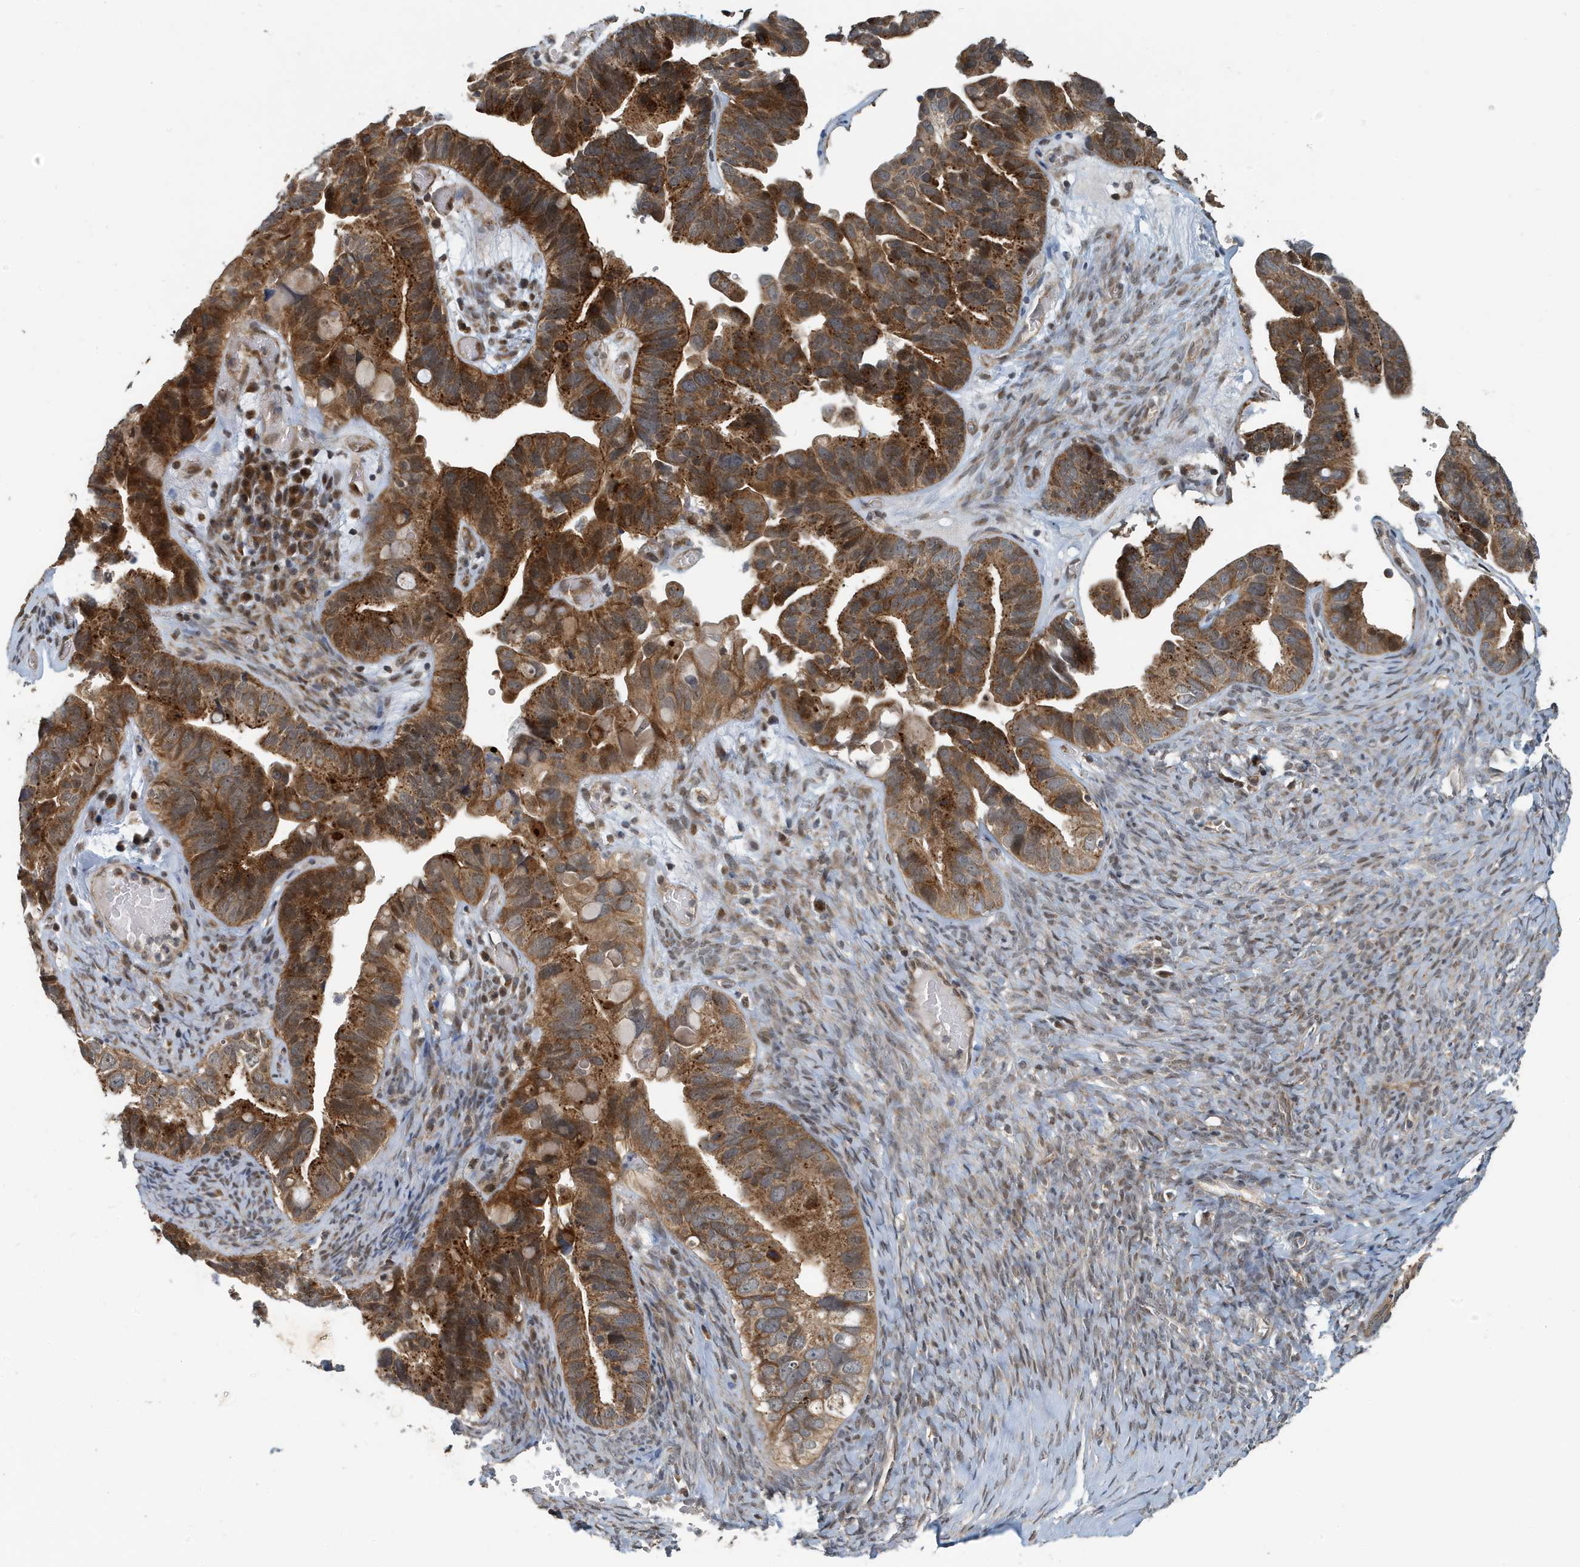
{"staining": {"intensity": "moderate", "quantity": ">75%", "location": "cytoplasmic/membranous"}, "tissue": "ovarian cancer", "cell_type": "Tumor cells", "image_type": "cancer", "snomed": [{"axis": "morphology", "description": "Cystadenocarcinoma, serous, NOS"}, {"axis": "topography", "description": "Ovary"}], "caption": "Moderate cytoplasmic/membranous protein staining is appreciated in approximately >75% of tumor cells in ovarian cancer (serous cystadenocarcinoma). (brown staining indicates protein expression, while blue staining denotes nuclei).", "gene": "KIF15", "patient": {"sex": "female", "age": 56}}